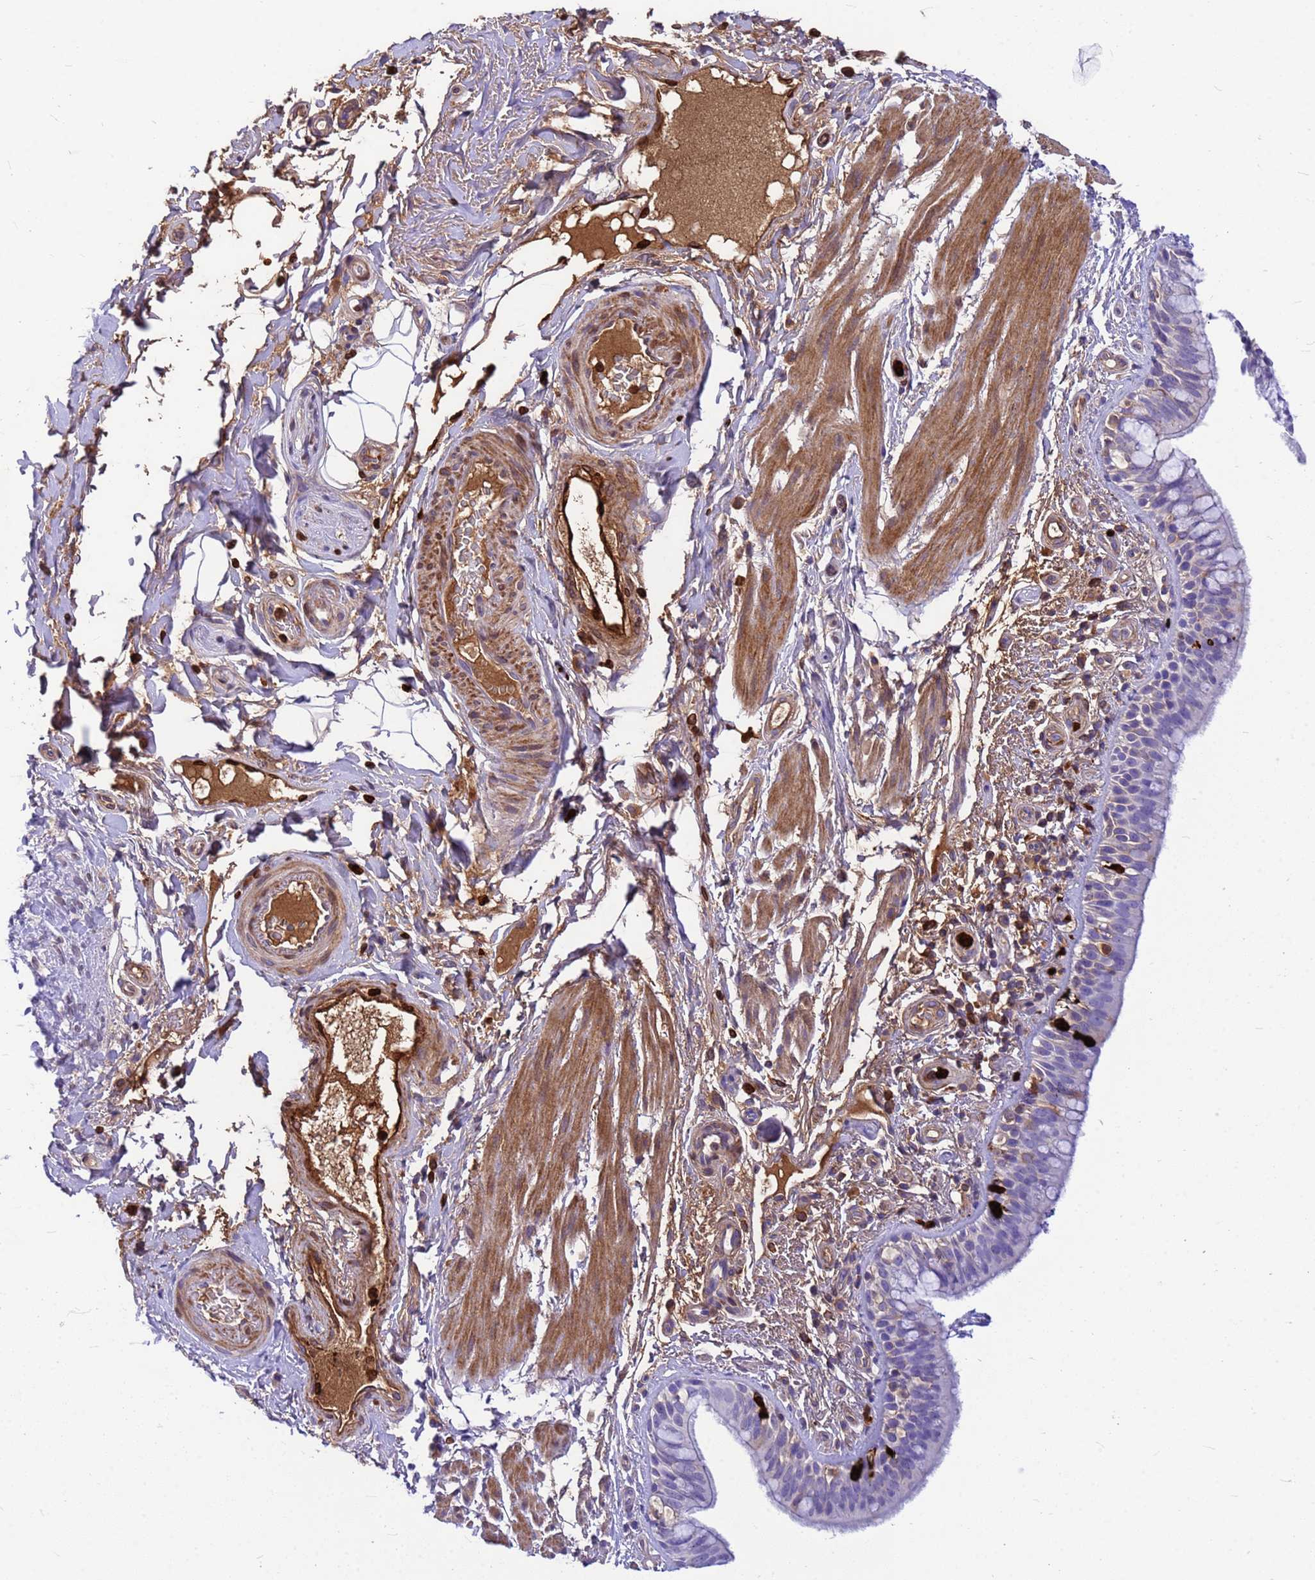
{"staining": {"intensity": "moderate", "quantity": "<25%", "location": "cytoplasmic/membranous"}, "tissue": "bronchus", "cell_type": "Respiratory epithelial cells", "image_type": "normal", "snomed": [{"axis": "morphology", "description": "Normal tissue, NOS"}, {"axis": "morphology", "description": "Neoplasm, uncertain whether benign or malignant"}, {"axis": "topography", "description": "Bronchus"}, {"axis": "topography", "description": "Lung"}], "caption": "The photomicrograph reveals immunohistochemical staining of normal bronchus. There is moderate cytoplasmic/membranous positivity is present in about <25% of respiratory epithelial cells. (DAB (3,3'-diaminobenzidine) = brown stain, brightfield microscopy at high magnification).", "gene": "ORM1", "patient": {"sex": "male", "age": 55}}